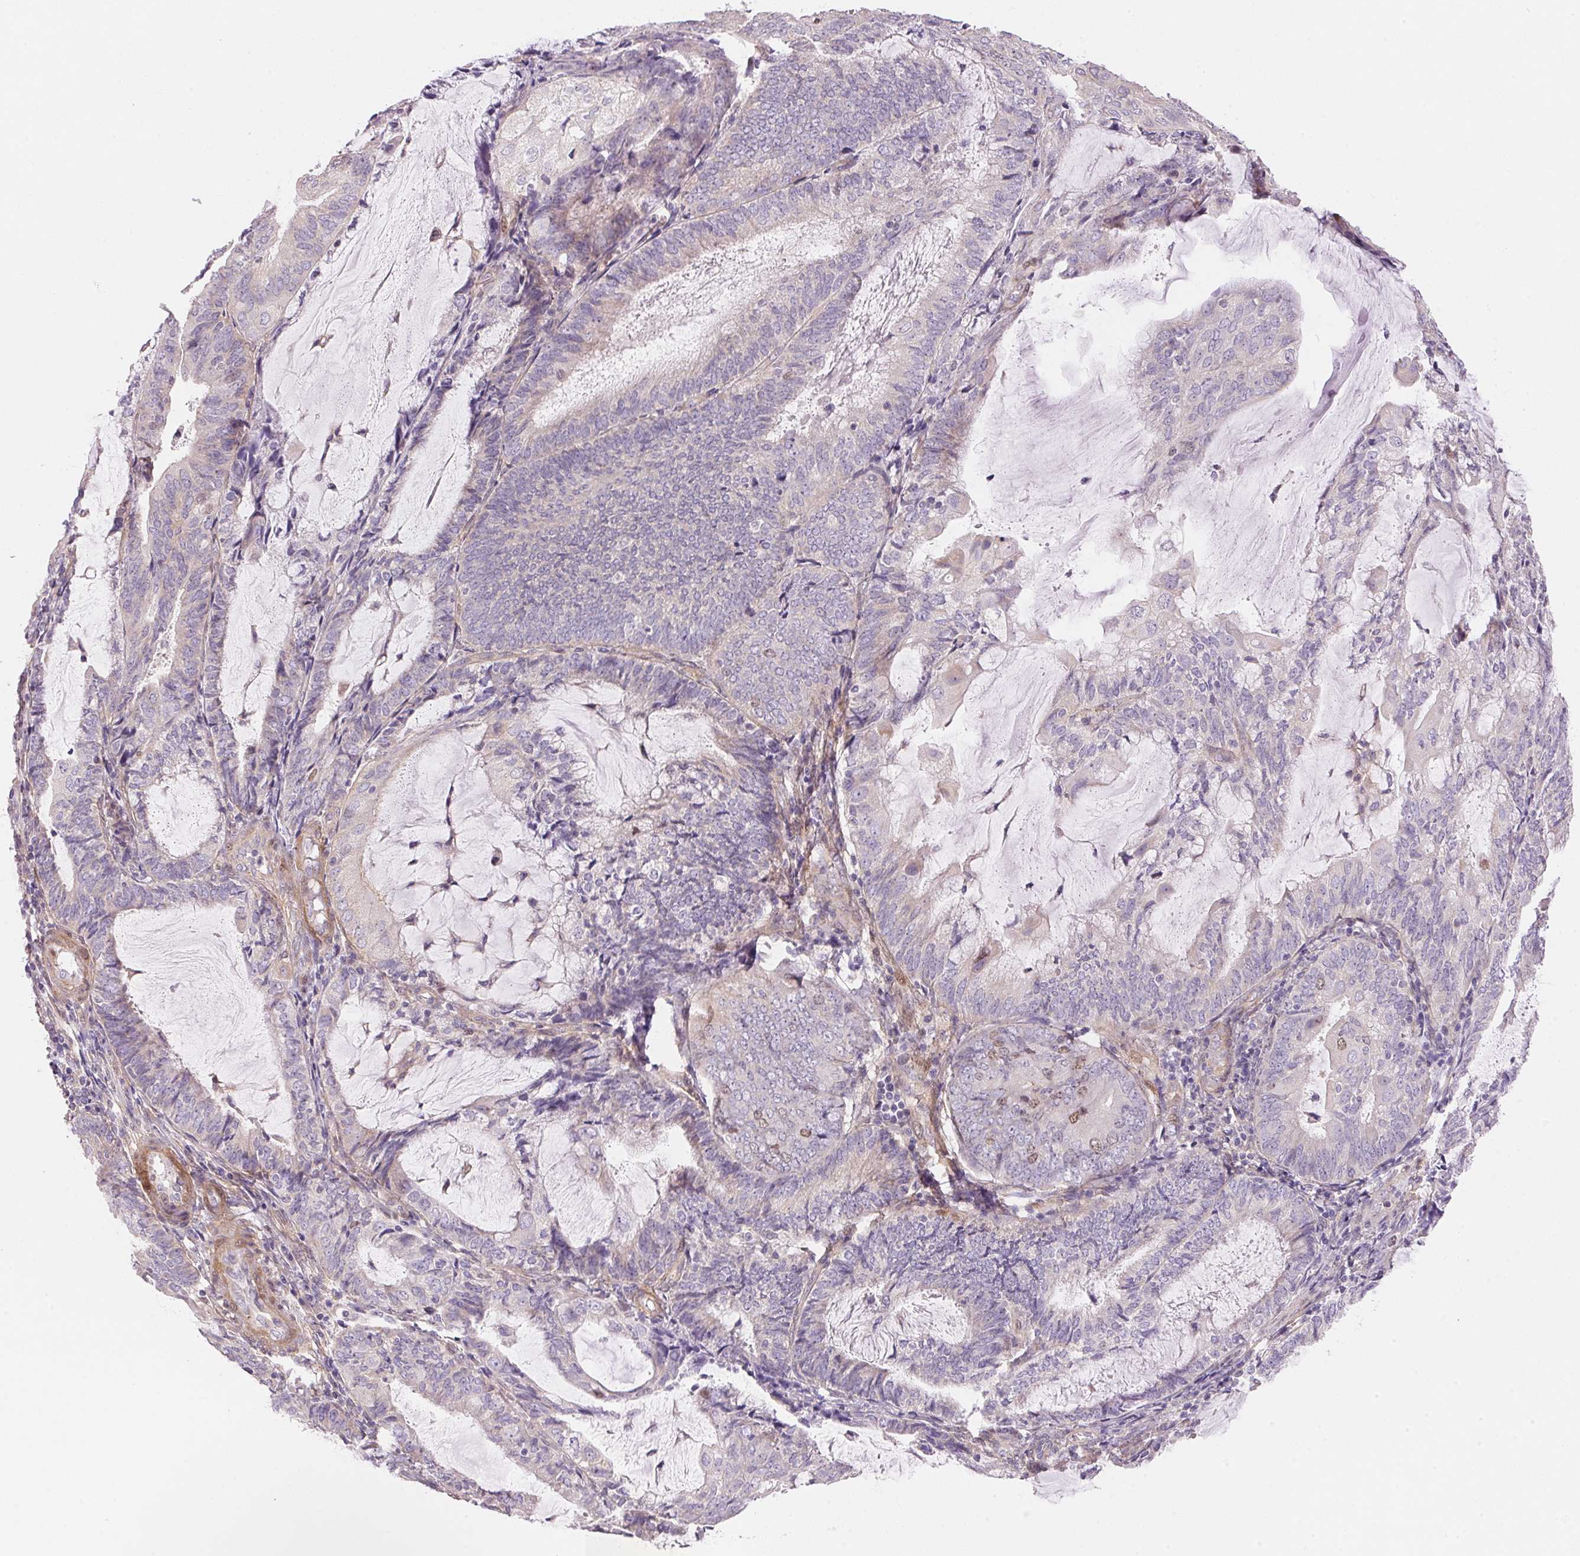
{"staining": {"intensity": "negative", "quantity": "none", "location": "none"}, "tissue": "endometrial cancer", "cell_type": "Tumor cells", "image_type": "cancer", "snomed": [{"axis": "morphology", "description": "Adenocarcinoma, NOS"}, {"axis": "topography", "description": "Endometrium"}], "caption": "A high-resolution micrograph shows immunohistochemistry staining of endometrial cancer, which demonstrates no significant positivity in tumor cells.", "gene": "SMTN", "patient": {"sex": "female", "age": 81}}